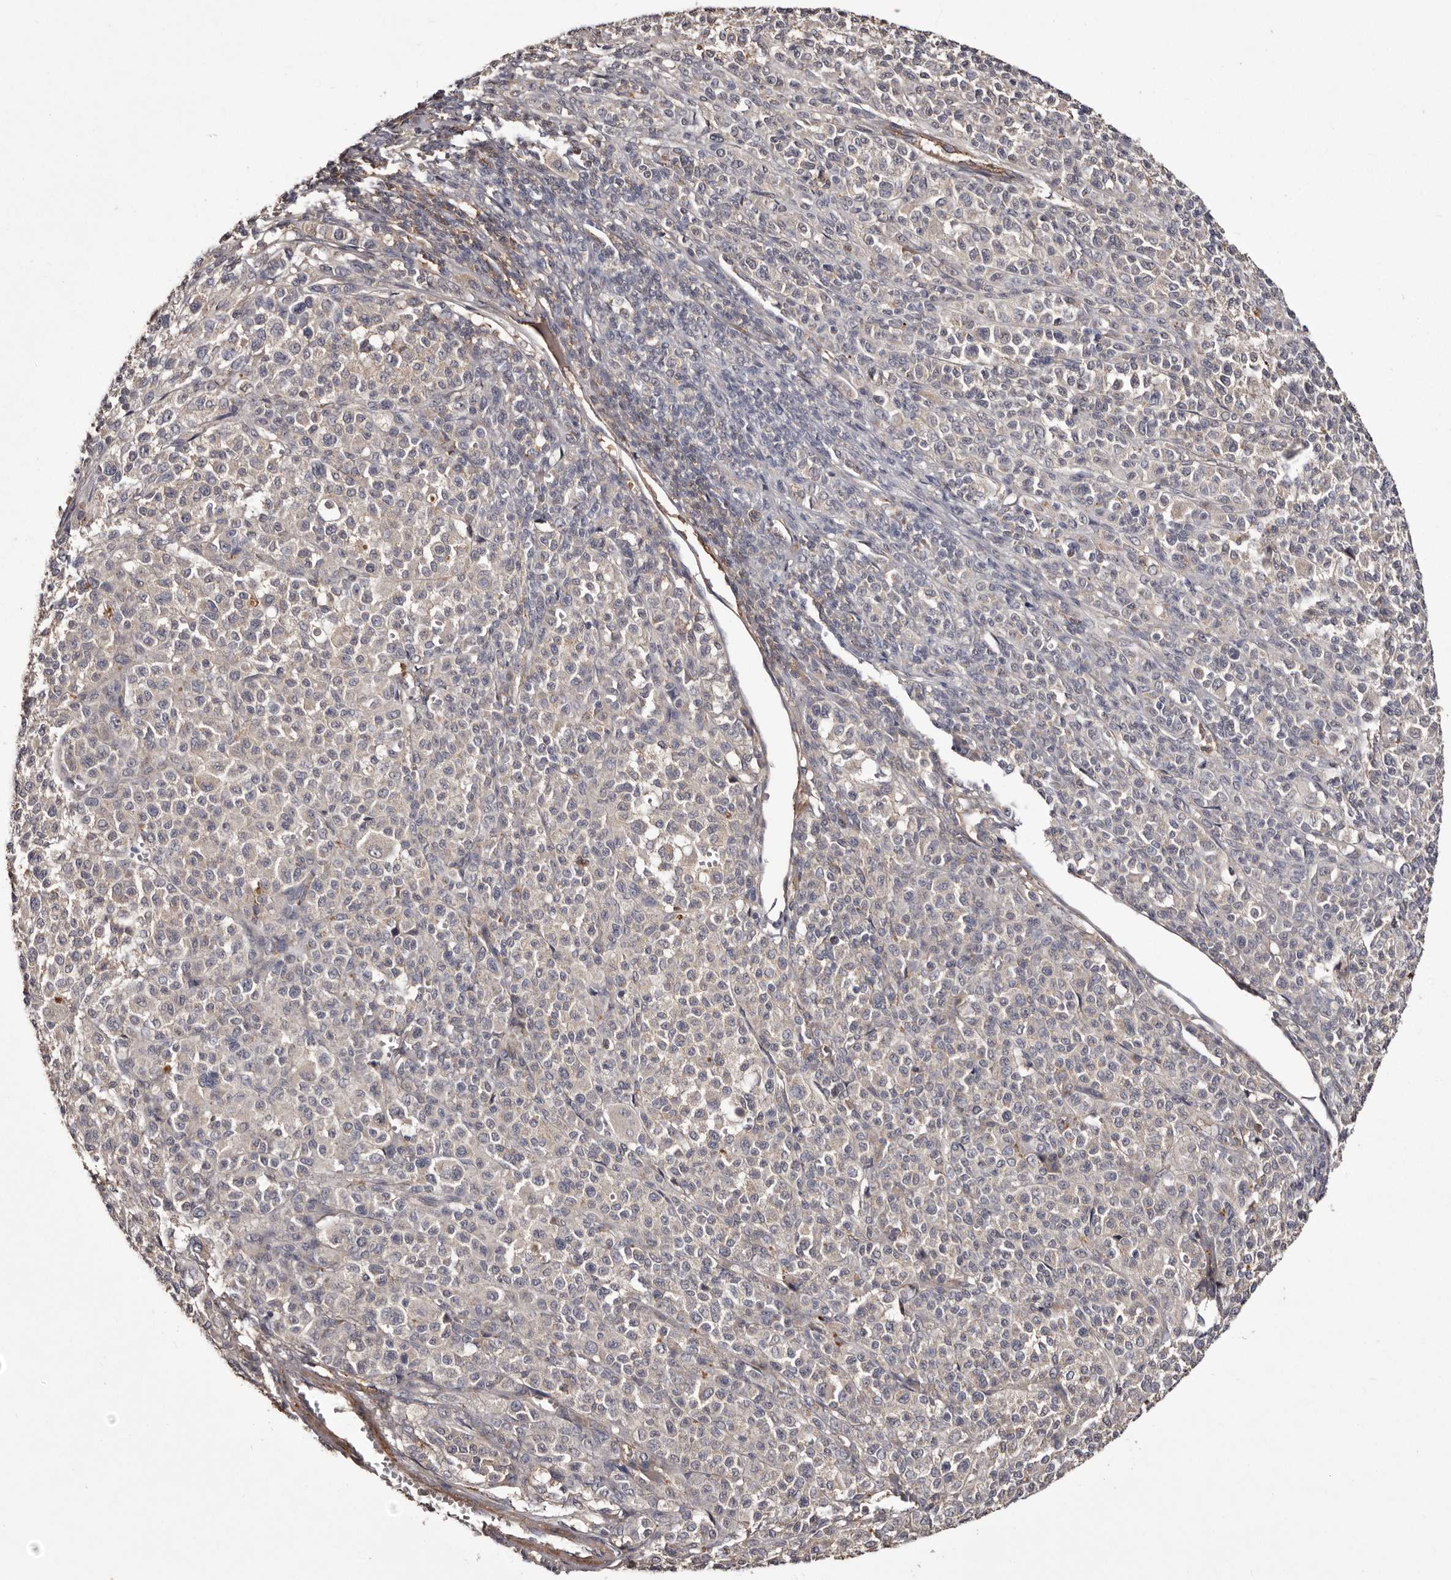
{"staining": {"intensity": "negative", "quantity": "none", "location": "none"}, "tissue": "melanoma", "cell_type": "Tumor cells", "image_type": "cancer", "snomed": [{"axis": "morphology", "description": "Malignant melanoma, Metastatic site"}, {"axis": "topography", "description": "Skin"}], "caption": "This image is of melanoma stained with IHC to label a protein in brown with the nuclei are counter-stained blue. There is no positivity in tumor cells. (DAB (3,3'-diaminobenzidine) immunohistochemistry (IHC), high magnification).", "gene": "CYP1B1", "patient": {"sex": "female", "age": 74}}